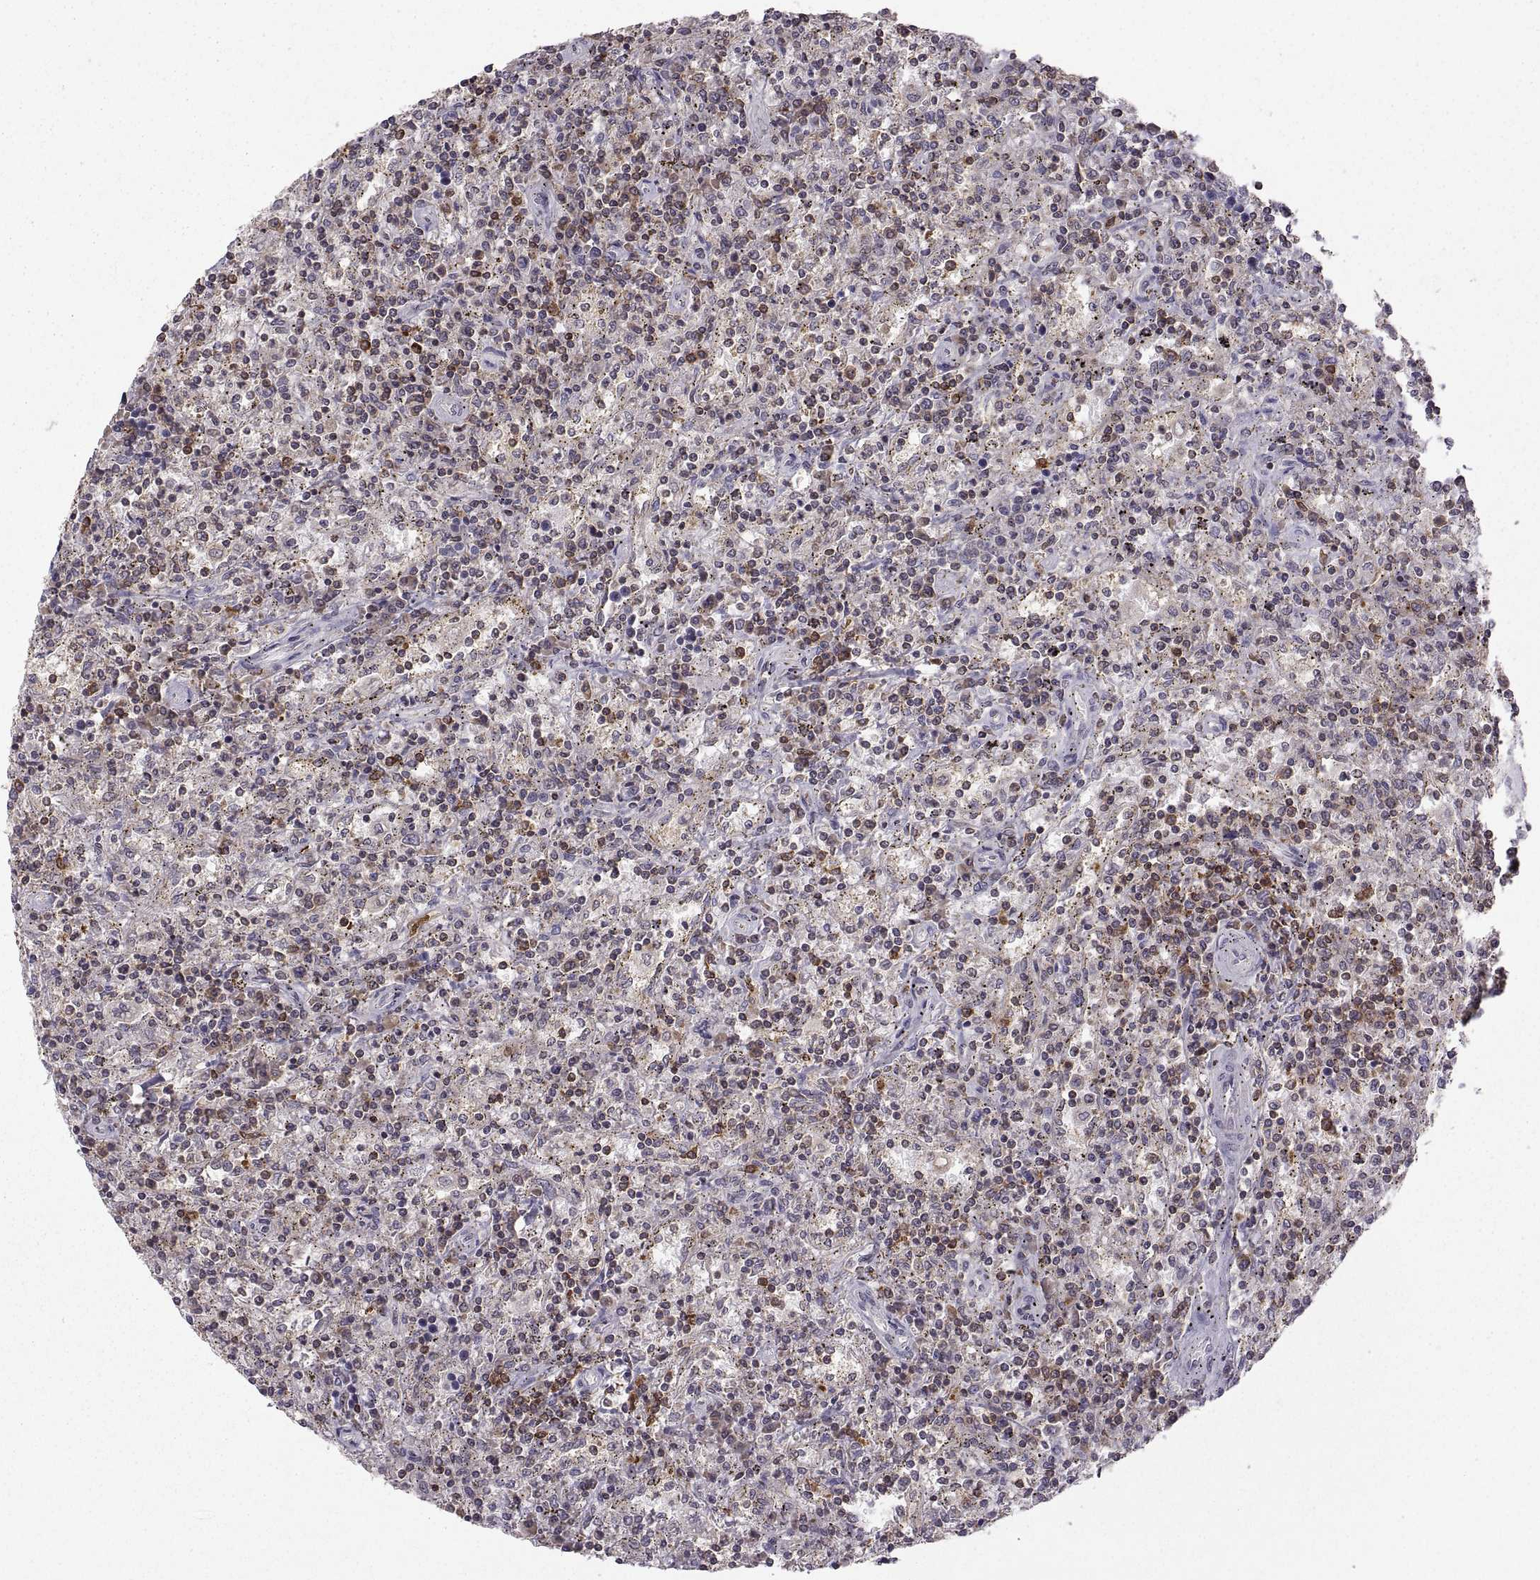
{"staining": {"intensity": "strong", "quantity": ">75%", "location": "cytoplasmic/membranous"}, "tissue": "lymphoma", "cell_type": "Tumor cells", "image_type": "cancer", "snomed": [{"axis": "morphology", "description": "Malignant lymphoma, non-Hodgkin's type, Low grade"}, {"axis": "topography", "description": "Spleen"}], "caption": "Malignant lymphoma, non-Hodgkin's type (low-grade) stained for a protein (brown) exhibits strong cytoplasmic/membranous positive positivity in about >75% of tumor cells.", "gene": "EZR", "patient": {"sex": "male", "age": 62}}